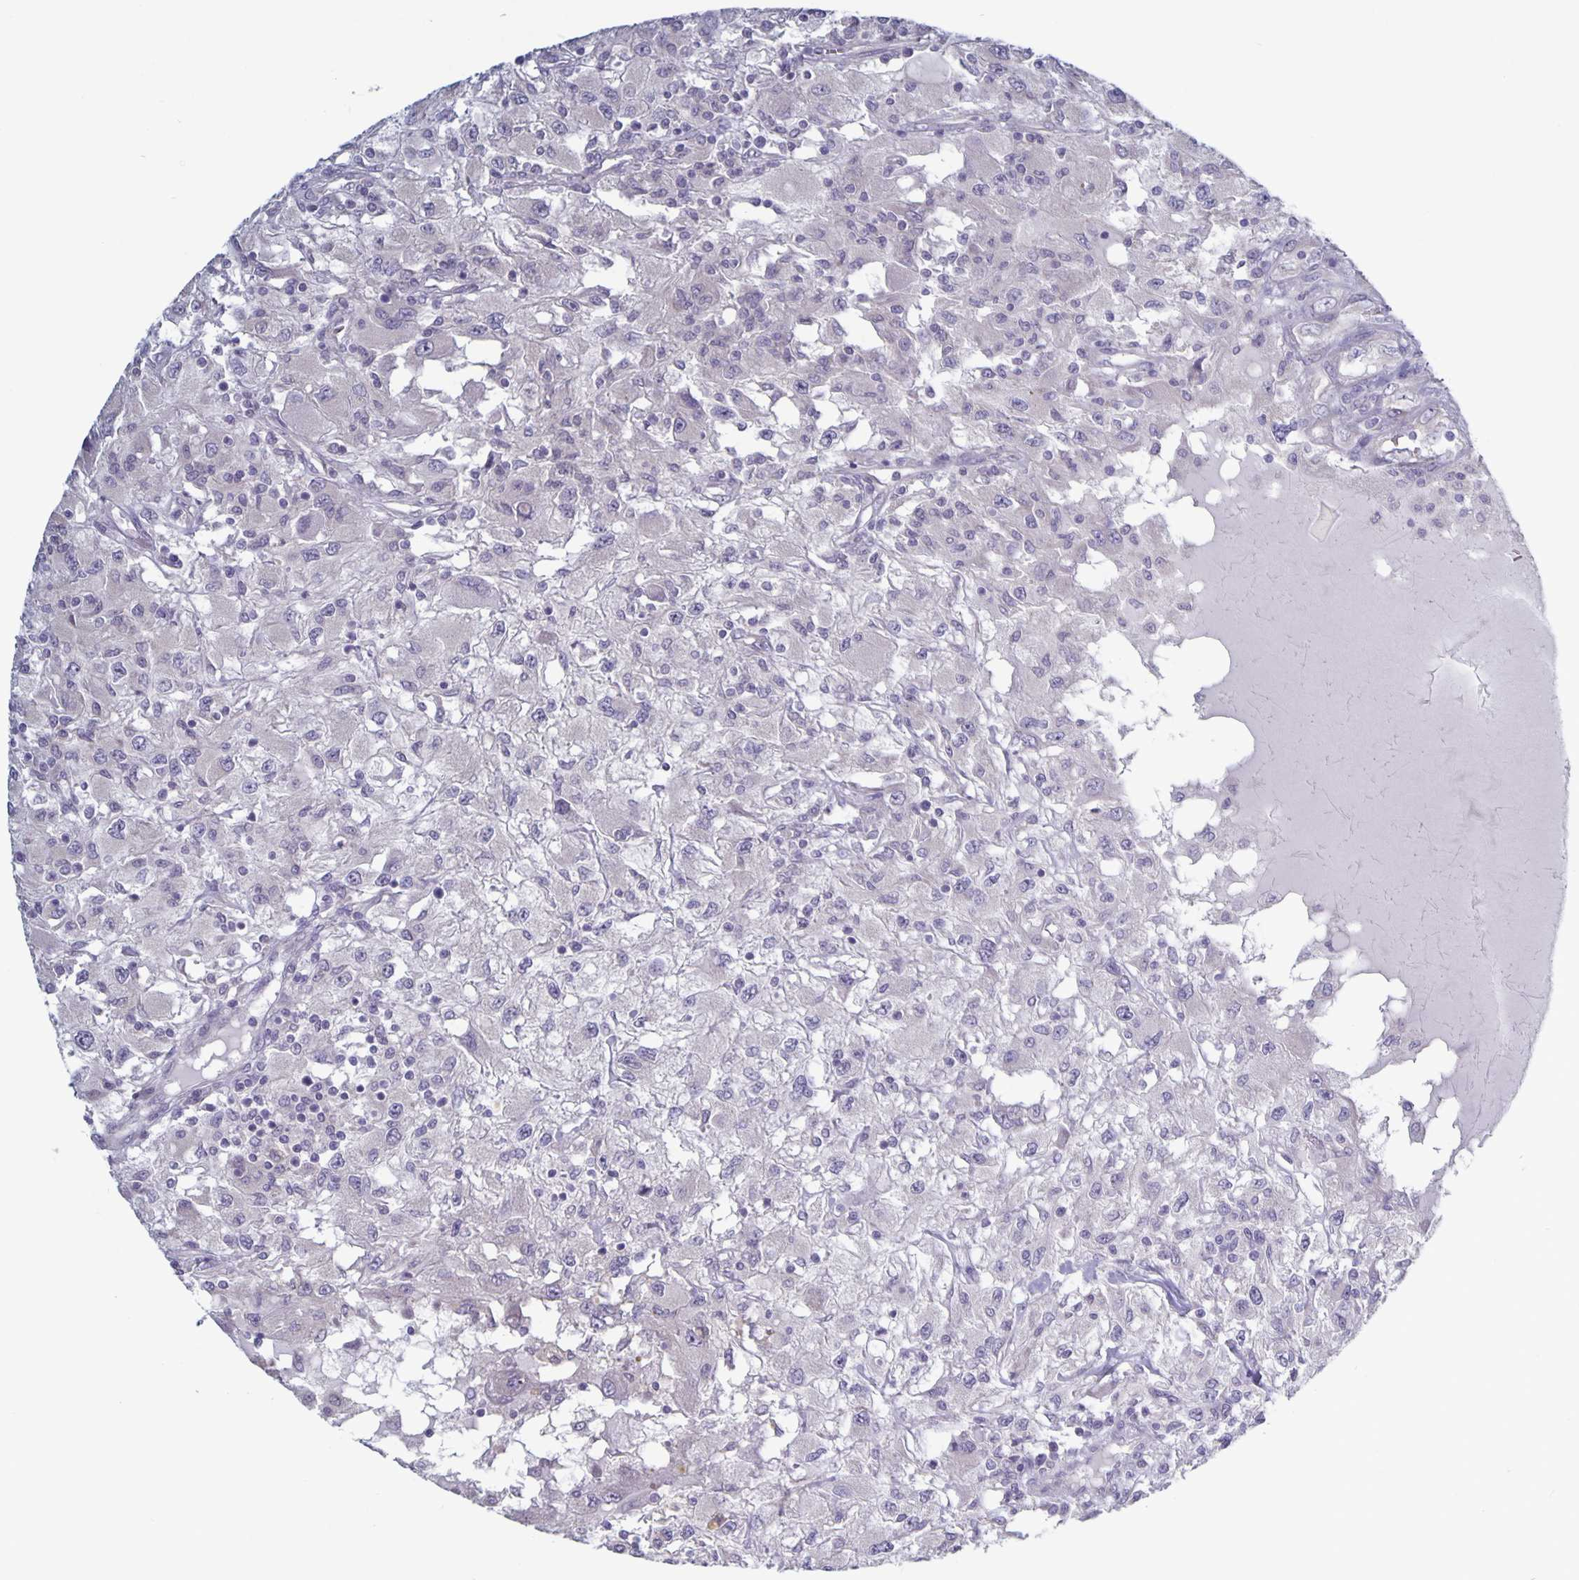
{"staining": {"intensity": "negative", "quantity": "none", "location": "none"}, "tissue": "renal cancer", "cell_type": "Tumor cells", "image_type": "cancer", "snomed": [{"axis": "morphology", "description": "Adenocarcinoma, NOS"}, {"axis": "topography", "description": "Kidney"}], "caption": "Tumor cells show no significant protein staining in renal adenocarcinoma.", "gene": "PLCB3", "patient": {"sex": "female", "age": 67}}